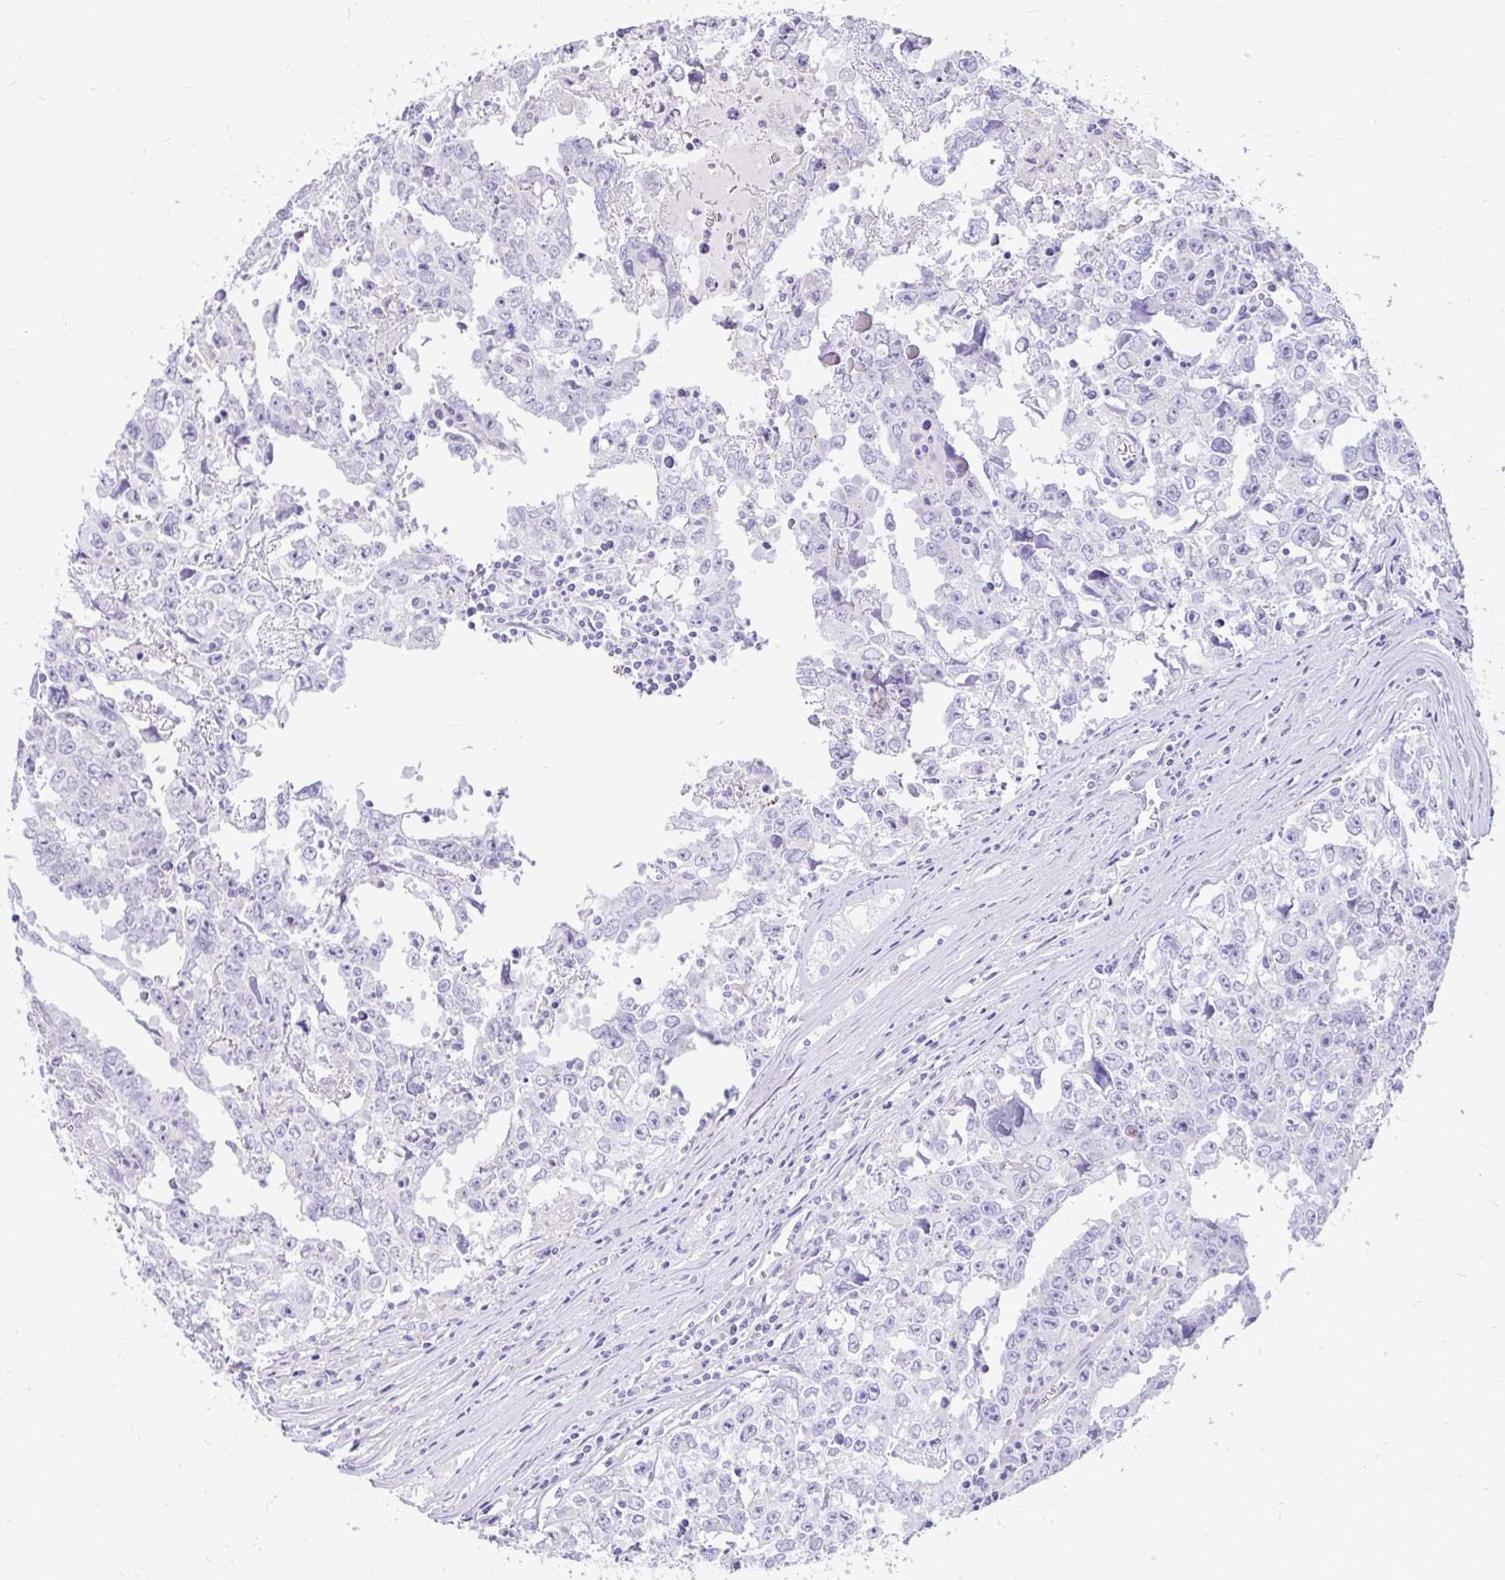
{"staining": {"intensity": "negative", "quantity": "none", "location": "none"}, "tissue": "testis cancer", "cell_type": "Tumor cells", "image_type": "cancer", "snomed": [{"axis": "morphology", "description": "Carcinoma, Embryonal, NOS"}, {"axis": "topography", "description": "Testis"}], "caption": "An image of testis embryonal carcinoma stained for a protein reveals no brown staining in tumor cells.", "gene": "INTS5", "patient": {"sex": "male", "age": 22}}